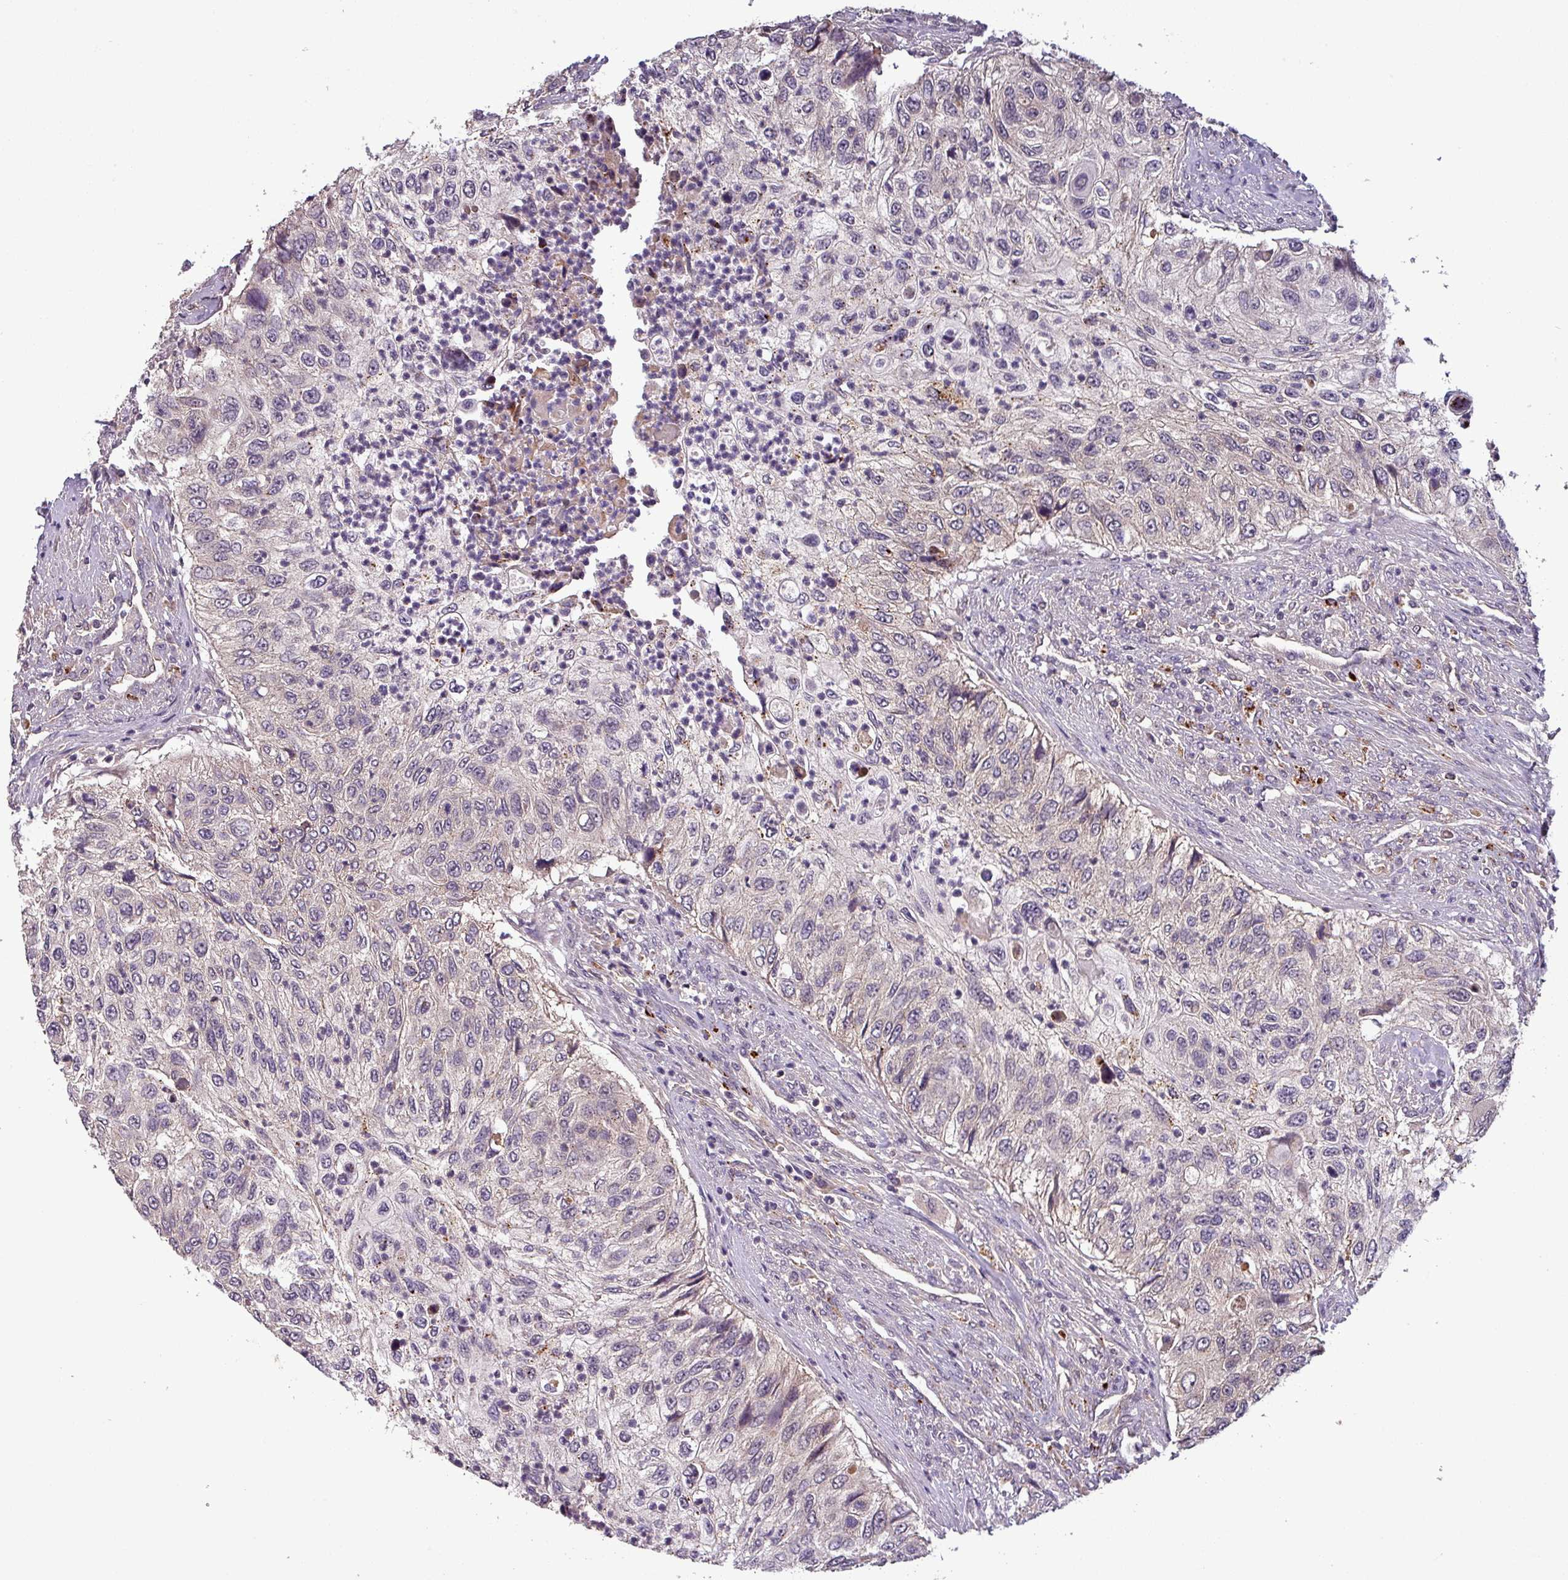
{"staining": {"intensity": "negative", "quantity": "none", "location": "none"}, "tissue": "urothelial cancer", "cell_type": "Tumor cells", "image_type": "cancer", "snomed": [{"axis": "morphology", "description": "Urothelial carcinoma, High grade"}, {"axis": "topography", "description": "Urinary bladder"}], "caption": "Immunohistochemical staining of human urothelial cancer displays no significant positivity in tumor cells.", "gene": "PUS1", "patient": {"sex": "female", "age": 60}}